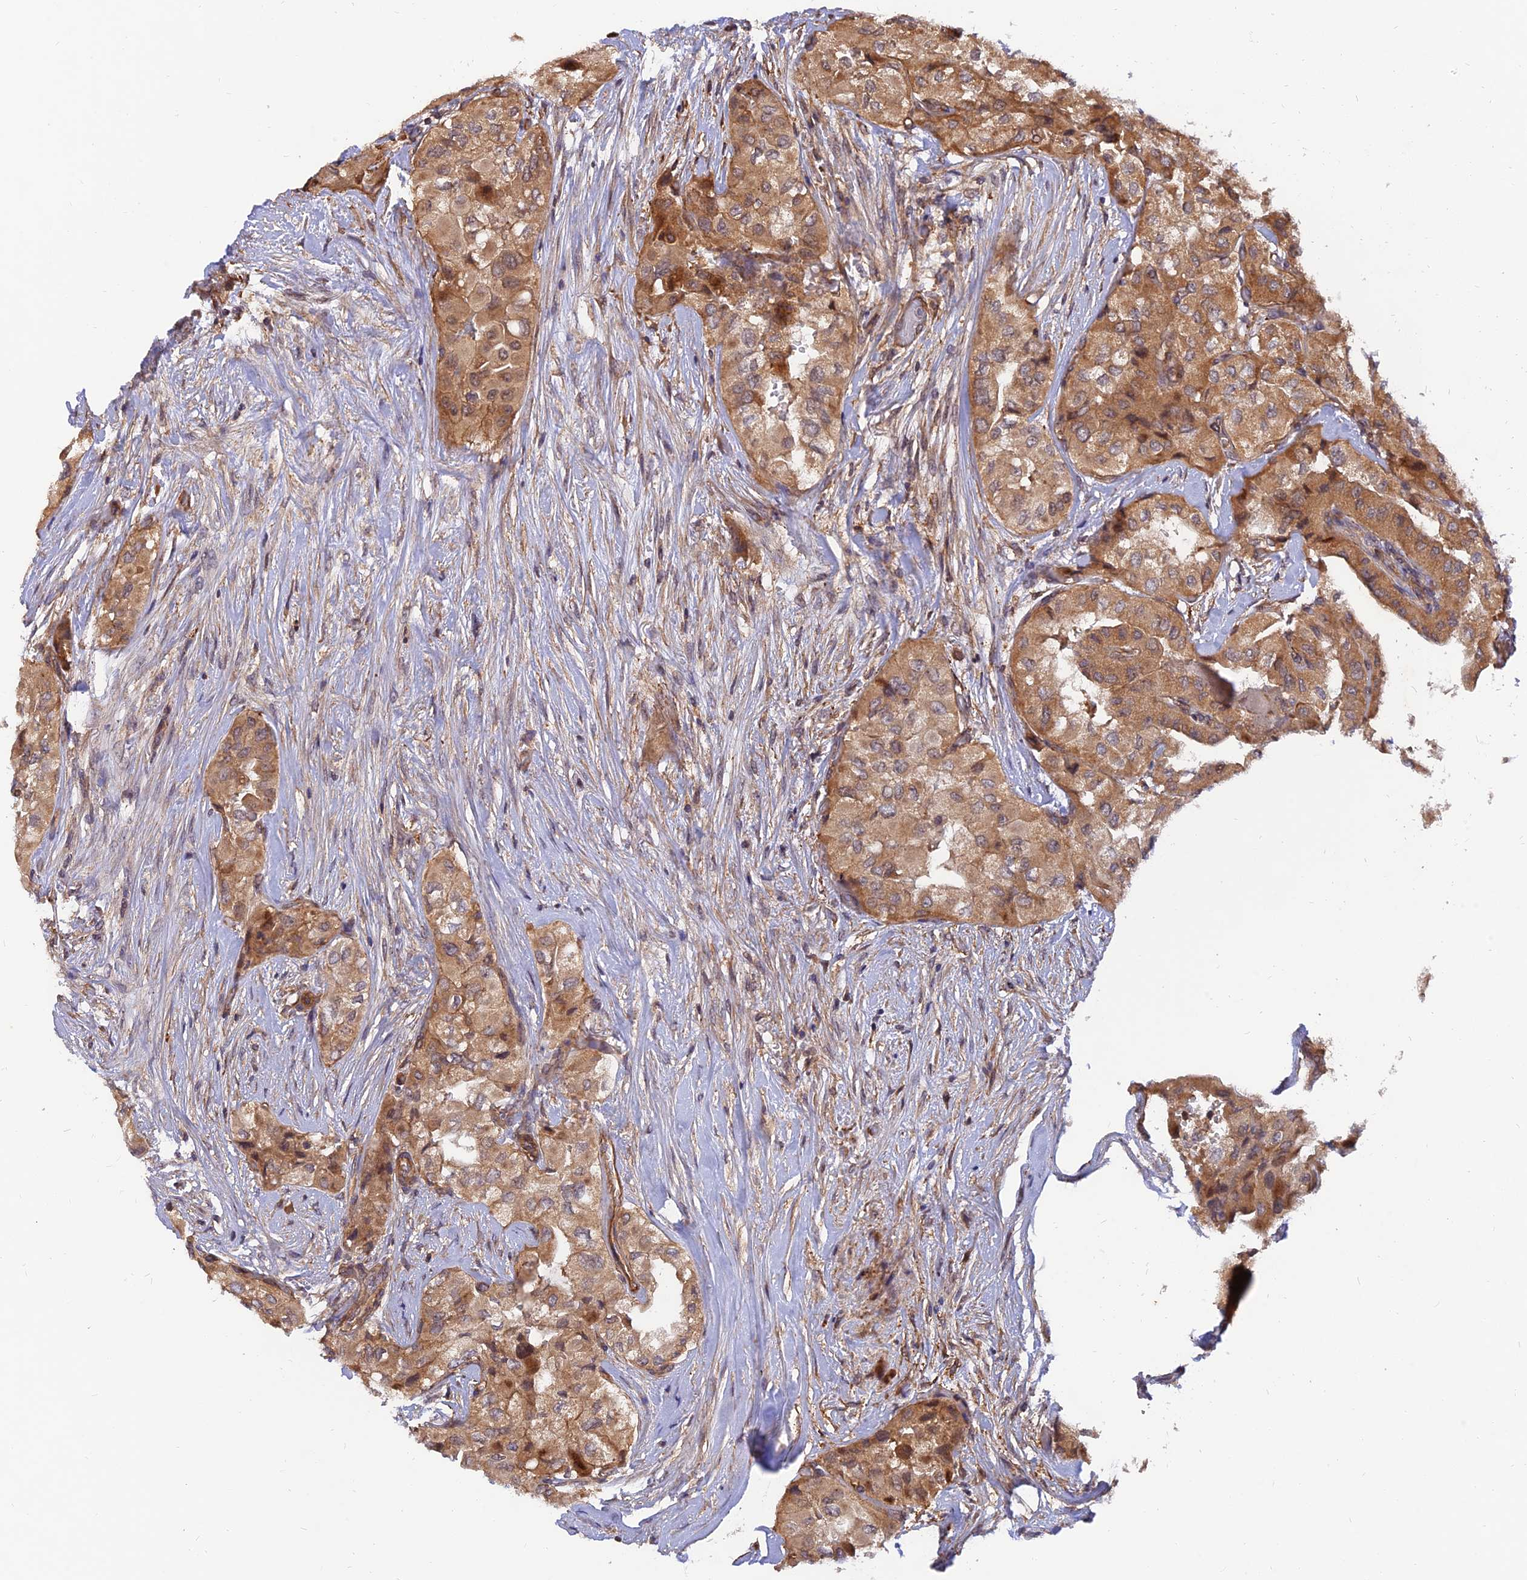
{"staining": {"intensity": "moderate", "quantity": ">75%", "location": "cytoplasmic/membranous"}, "tissue": "thyroid cancer", "cell_type": "Tumor cells", "image_type": "cancer", "snomed": [{"axis": "morphology", "description": "Papillary adenocarcinoma, NOS"}, {"axis": "topography", "description": "Thyroid gland"}], "caption": "A photomicrograph showing moderate cytoplasmic/membranous expression in approximately >75% of tumor cells in papillary adenocarcinoma (thyroid), as visualized by brown immunohistochemical staining.", "gene": "WDR41", "patient": {"sex": "female", "age": 59}}